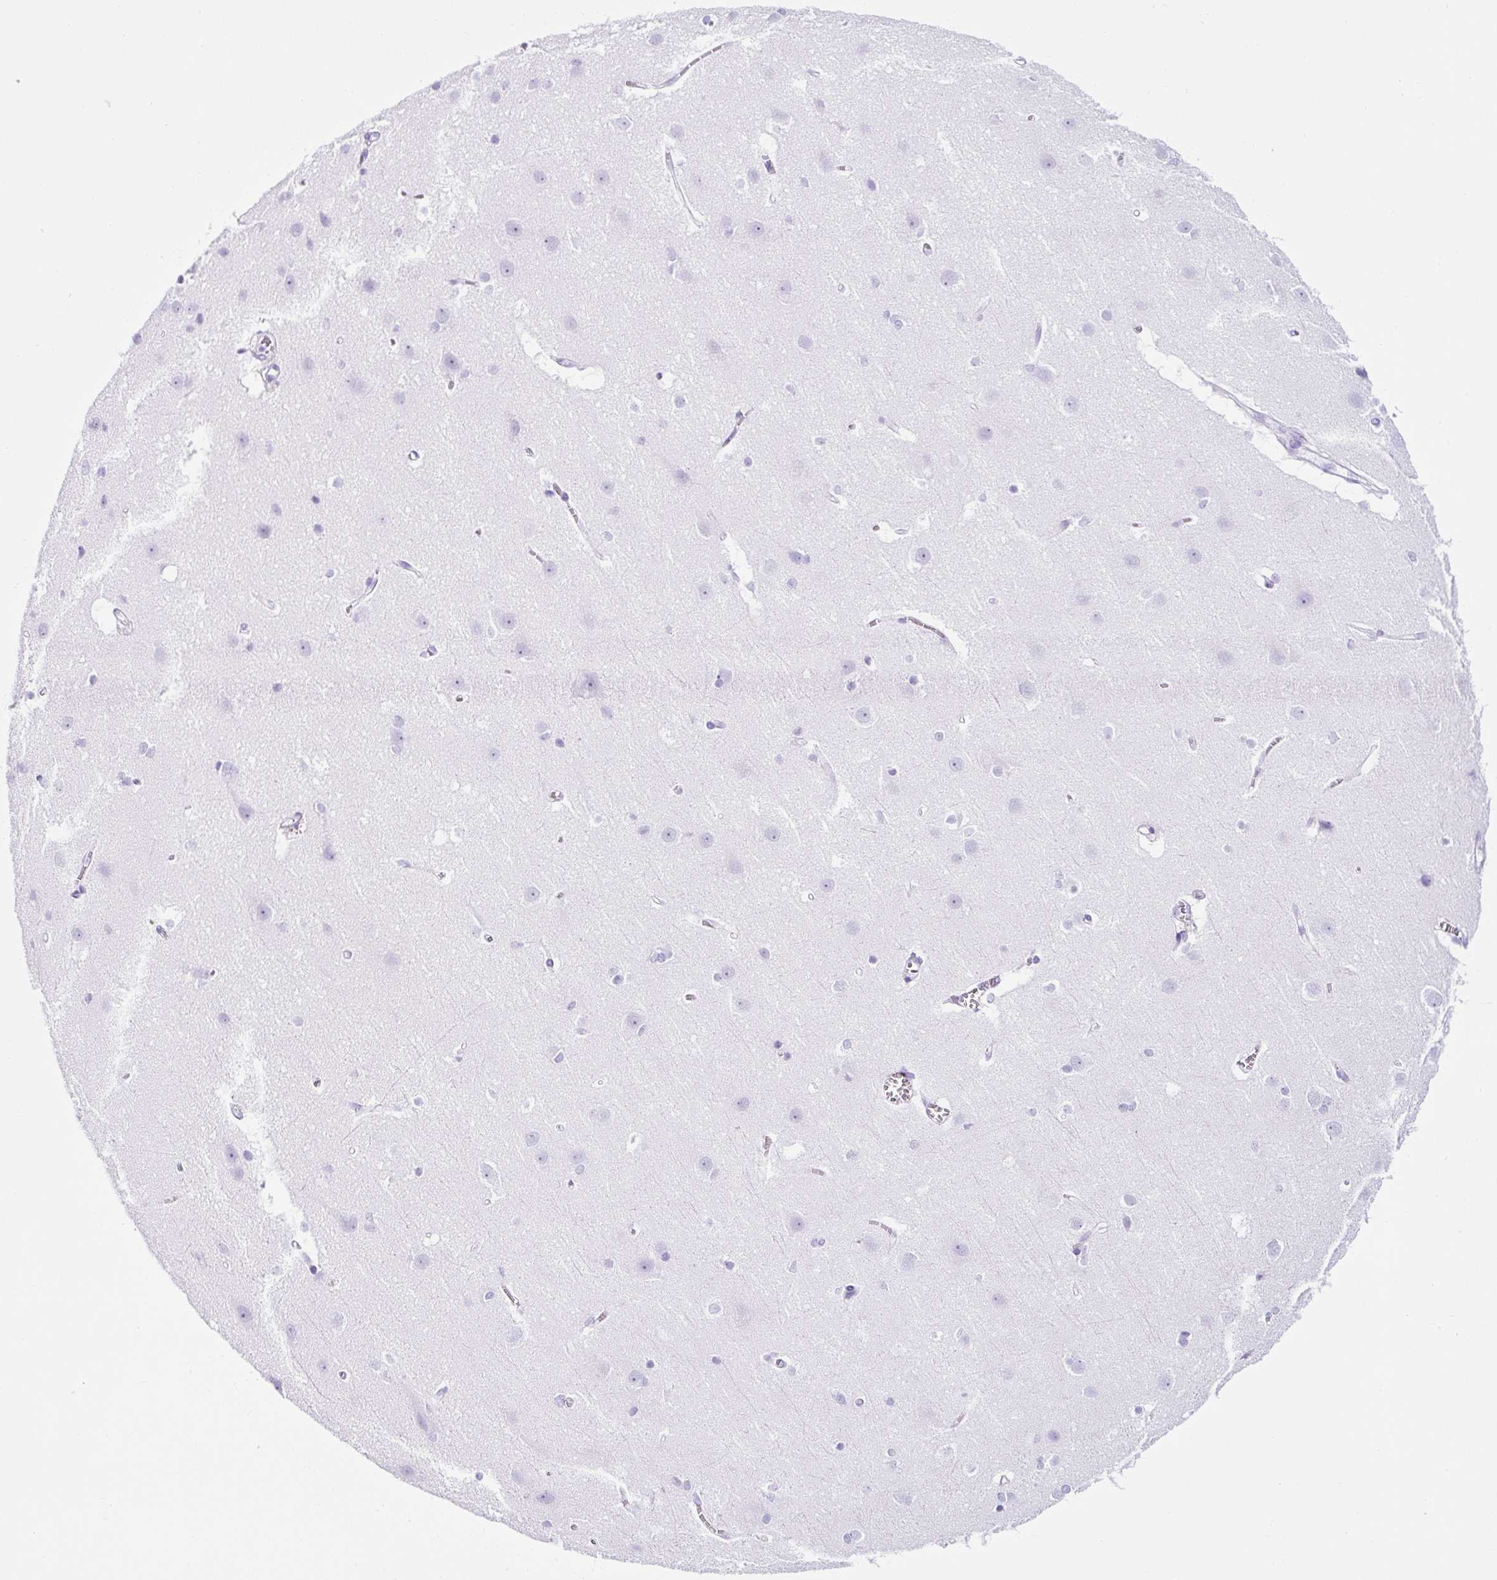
{"staining": {"intensity": "negative", "quantity": "none", "location": "none"}, "tissue": "cerebral cortex", "cell_type": "Endothelial cells", "image_type": "normal", "snomed": [{"axis": "morphology", "description": "Normal tissue, NOS"}, {"axis": "topography", "description": "Cerebral cortex"}], "caption": "DAB (3,3'-diaminobenzidine) immunohistochemical staining of normal cerebral cortex demonstrates no significant positivity in endothelial cells.", "gene": "TMEM200B", "patient": {"sex": "male", "age": 37}}